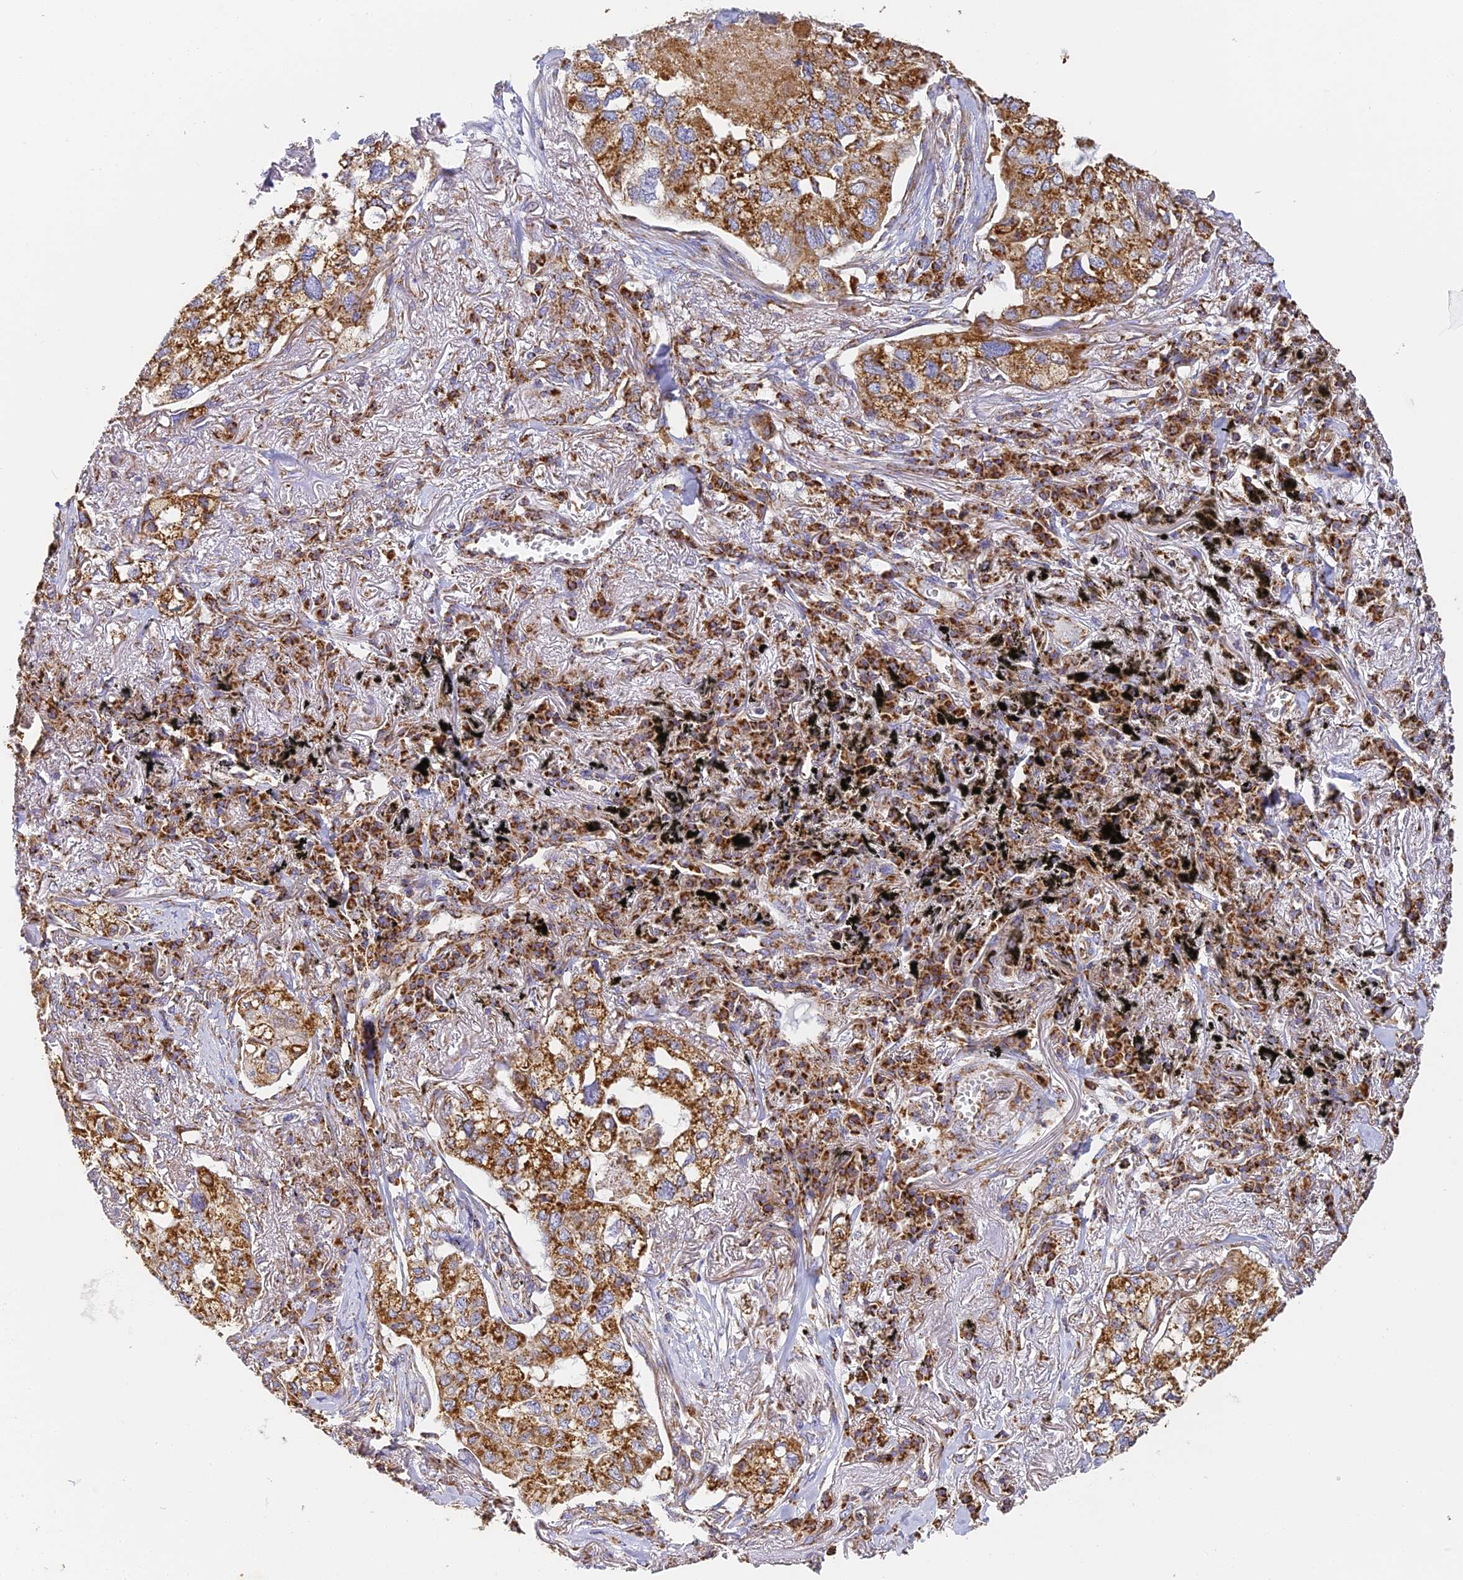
{"staining": {"intensity": "strong", "quantity": ">75%", "location": "cytoplasmic/membranous"}, "tissue": "lung cancer", "cell_type": "Tumor cells", "image_type": "cancer", "snomed": [{"axis": "morphology", "description": "Adenocarcinoma, NOS"}, {"axis": "topography", "description": "Lung"}], "caption": "Approximately >75% of tumor cells in lung cancer (adenocarcinoma) reveal strong cytoplasmic/membranous protein positivity as visualized by brown immunohistochemical staining.", "gene": "COX6C", "patient": {"sex": "male", "age": 65}}